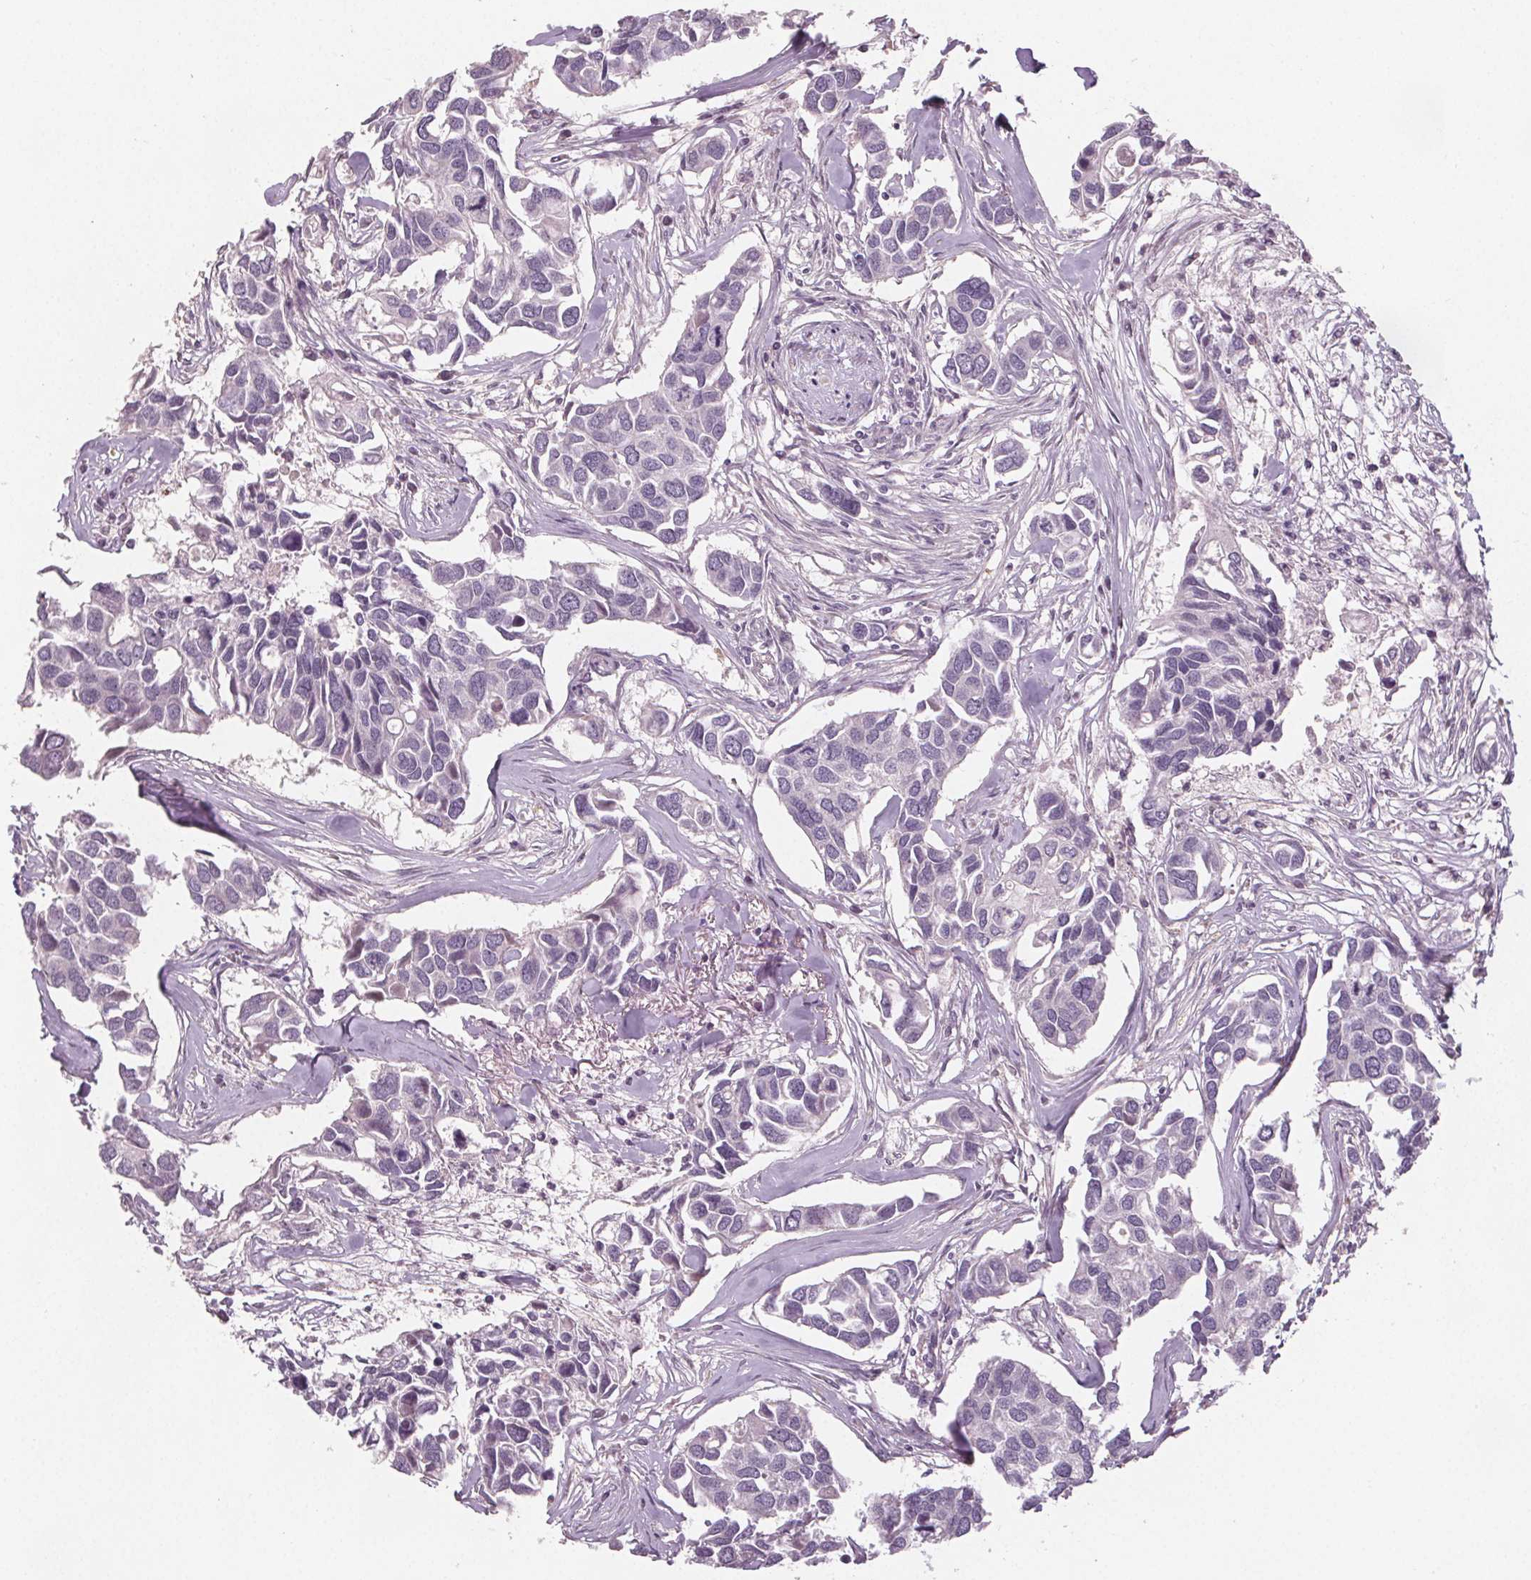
{"staining": {"intensity": "negative", "quantity": "none", "location": "none"}, "tissue": "breast cancer", "cell_type": "Tumor cells", "image_type": "cancer", "snomed": [{"axis": "morphology", "description": "Duct carcinoma"}, {"axis": "topography", "description": "Breast"}], "caption": "An immunohistochemistry (IHC) image of breast cancer is shown. There is no staining in tumor cells of breast cancer.", "gene": "VNN1", "patient": {"sex": "female", "age": 83}}